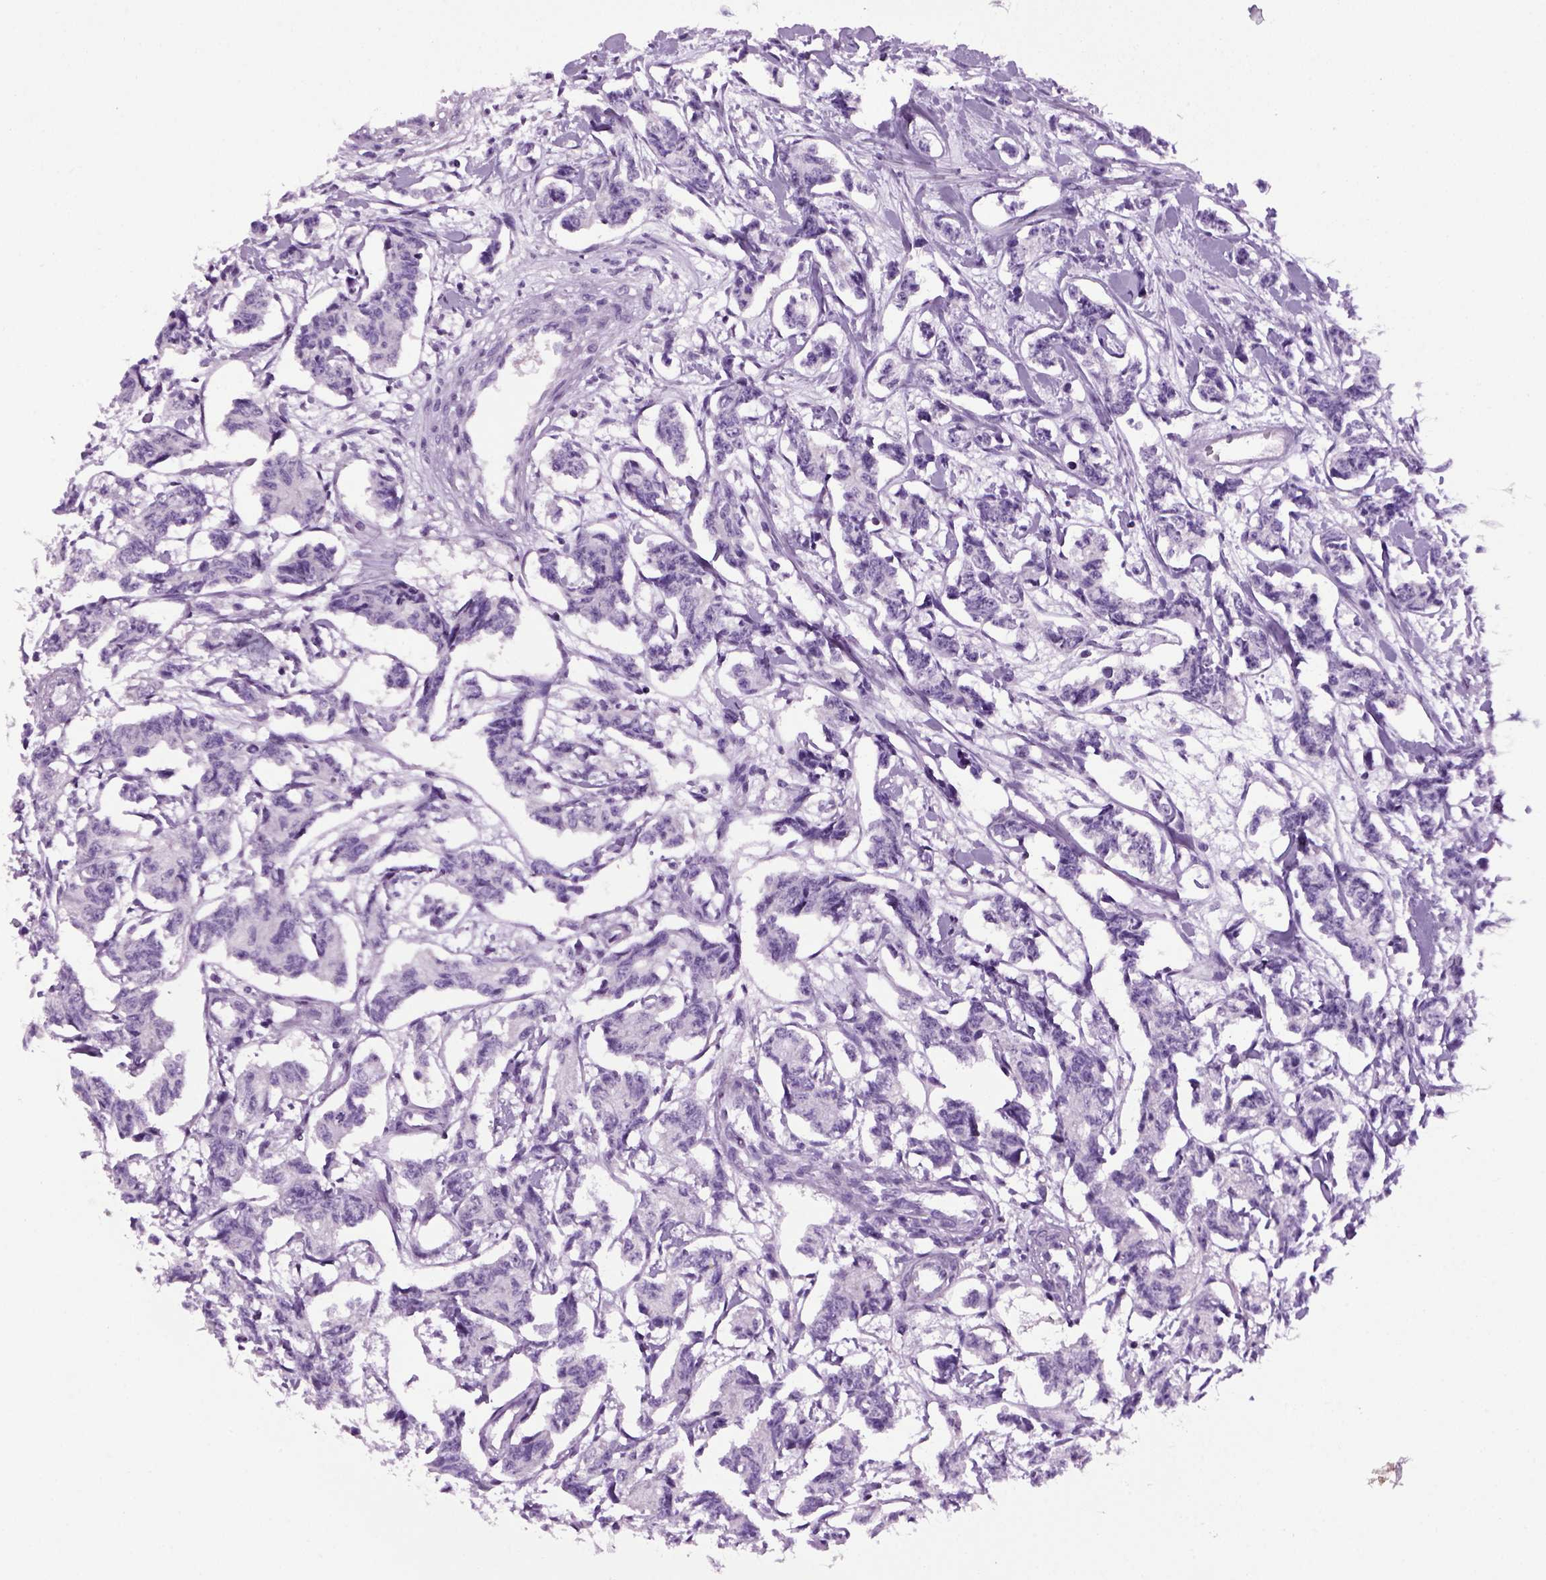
{"staining": {"intensity": "negative", "quantity": "none", "location": "none"}, "tissue": "carcinoid", "cell_type": "Tumor cells", "image_type": "cancer", "snomed": [{"axis": "morphology", "description": "Carcinoid, malignant, NOS"}, {"axis": "topography", "description": "Kidney"}], "caption": "There is no significant expression in tumor cells of carcinoid (malignant). (Stains: DAB immunohistochemistry (IHC) with hematoxylin counter stain, Microscopy: brightfield microscopy at high magnification).", "gene": "HMCN2", "patient": {"sex": "female", "age": 41}}